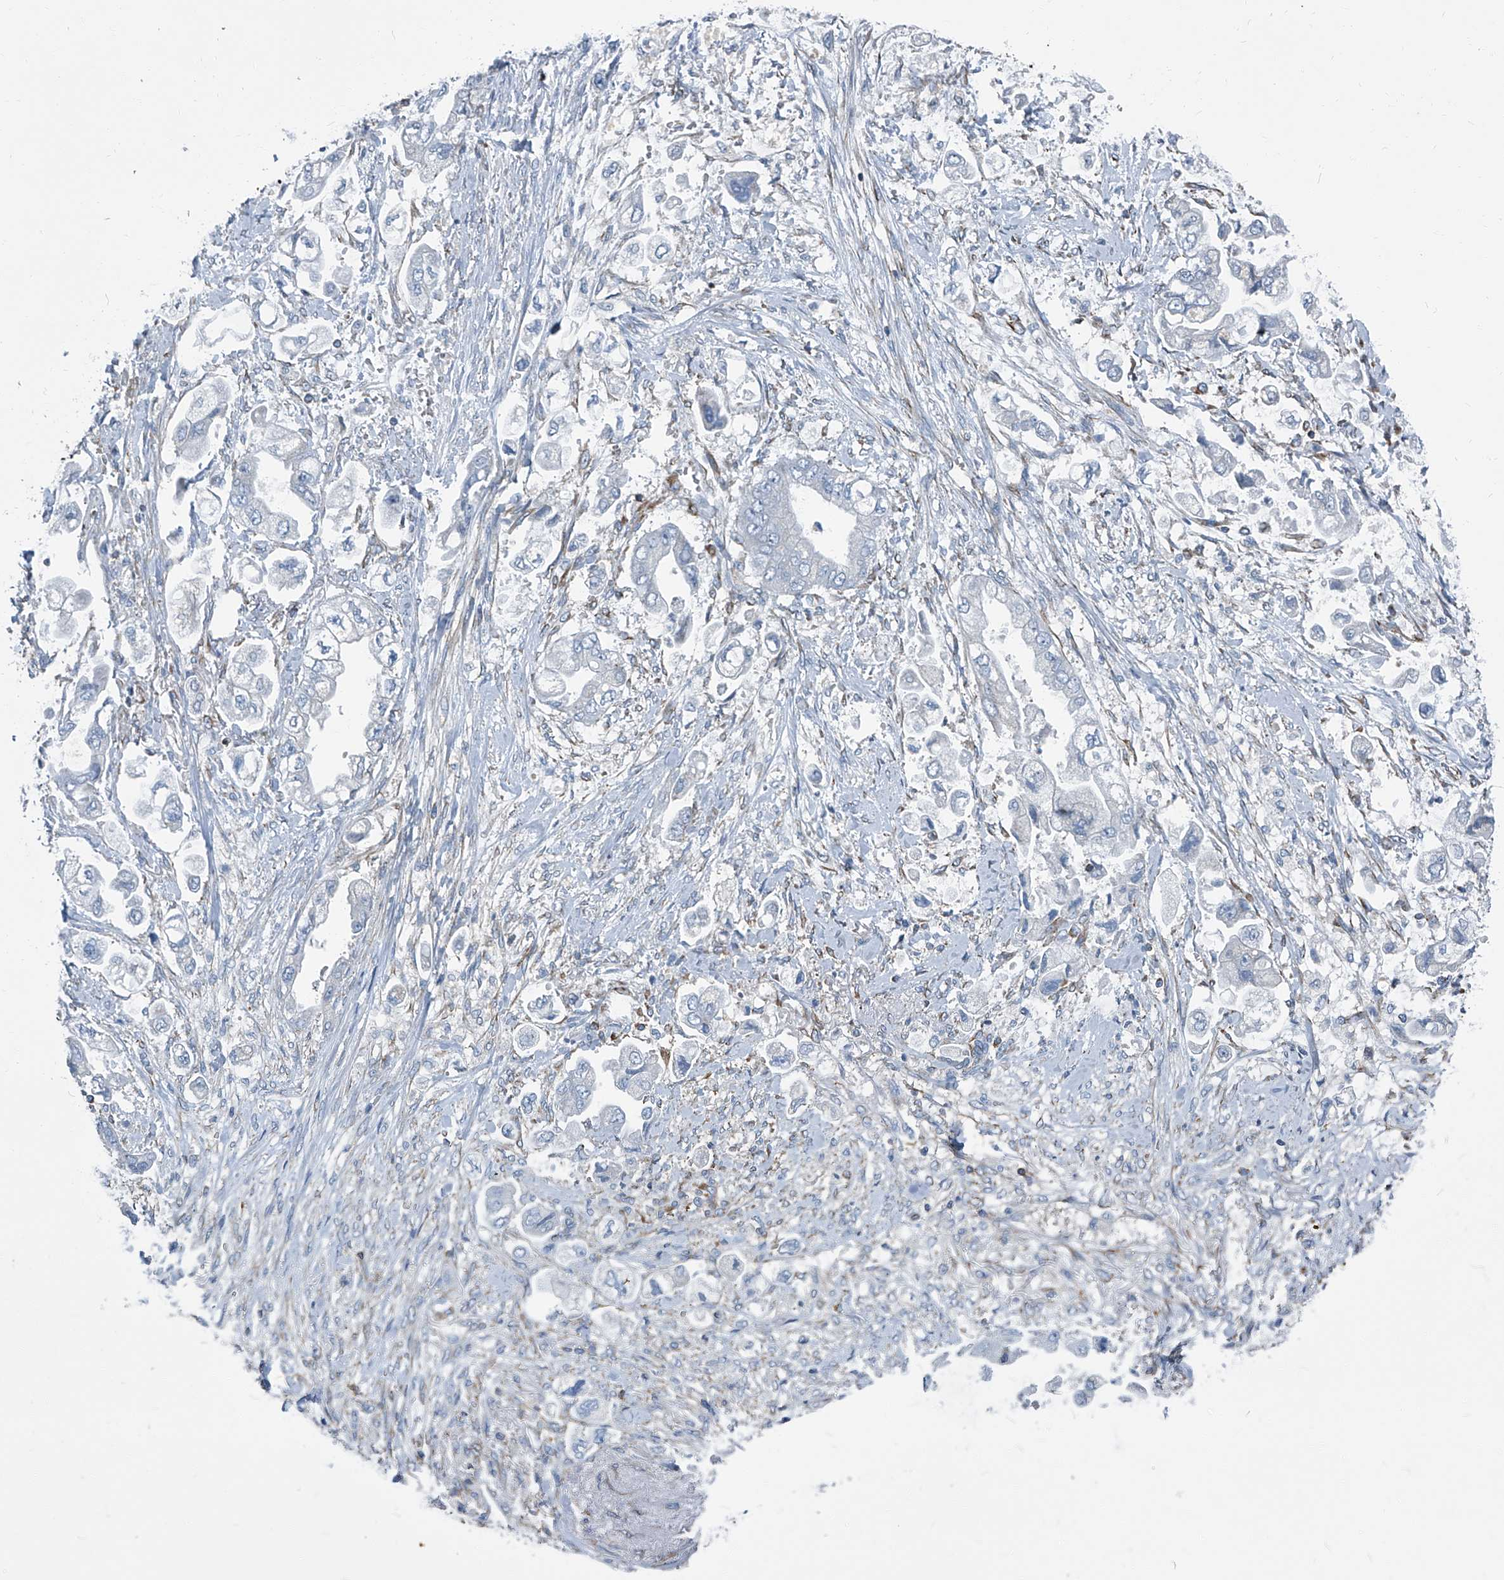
{"staining": {"intensity": "negative", "quantity": "none", "location": "none"}, "tissue": "stomach cancer", "cell_type": "Tumor cells", "image_type": "cancer", "snomed": [{"axis": "morphology", "description": "Adenocarcinoma, NOS"}, {"axis": "topography", "description": "Stomach"}], "caption": "Immunohistochemistry (IHC) photomicrograph of neoplastic tissue: human stomach adenocarcinoma stained with DAB exhibits no significant protein staining in tumor cells. The staining is performed using DAB (3,3'-diaminobenzidine) brown chromogen with nuclei counter-stained in using hematoxylin.", "gene": "SEPTIN7", "patient": {"sex": "male", "age": 62}}